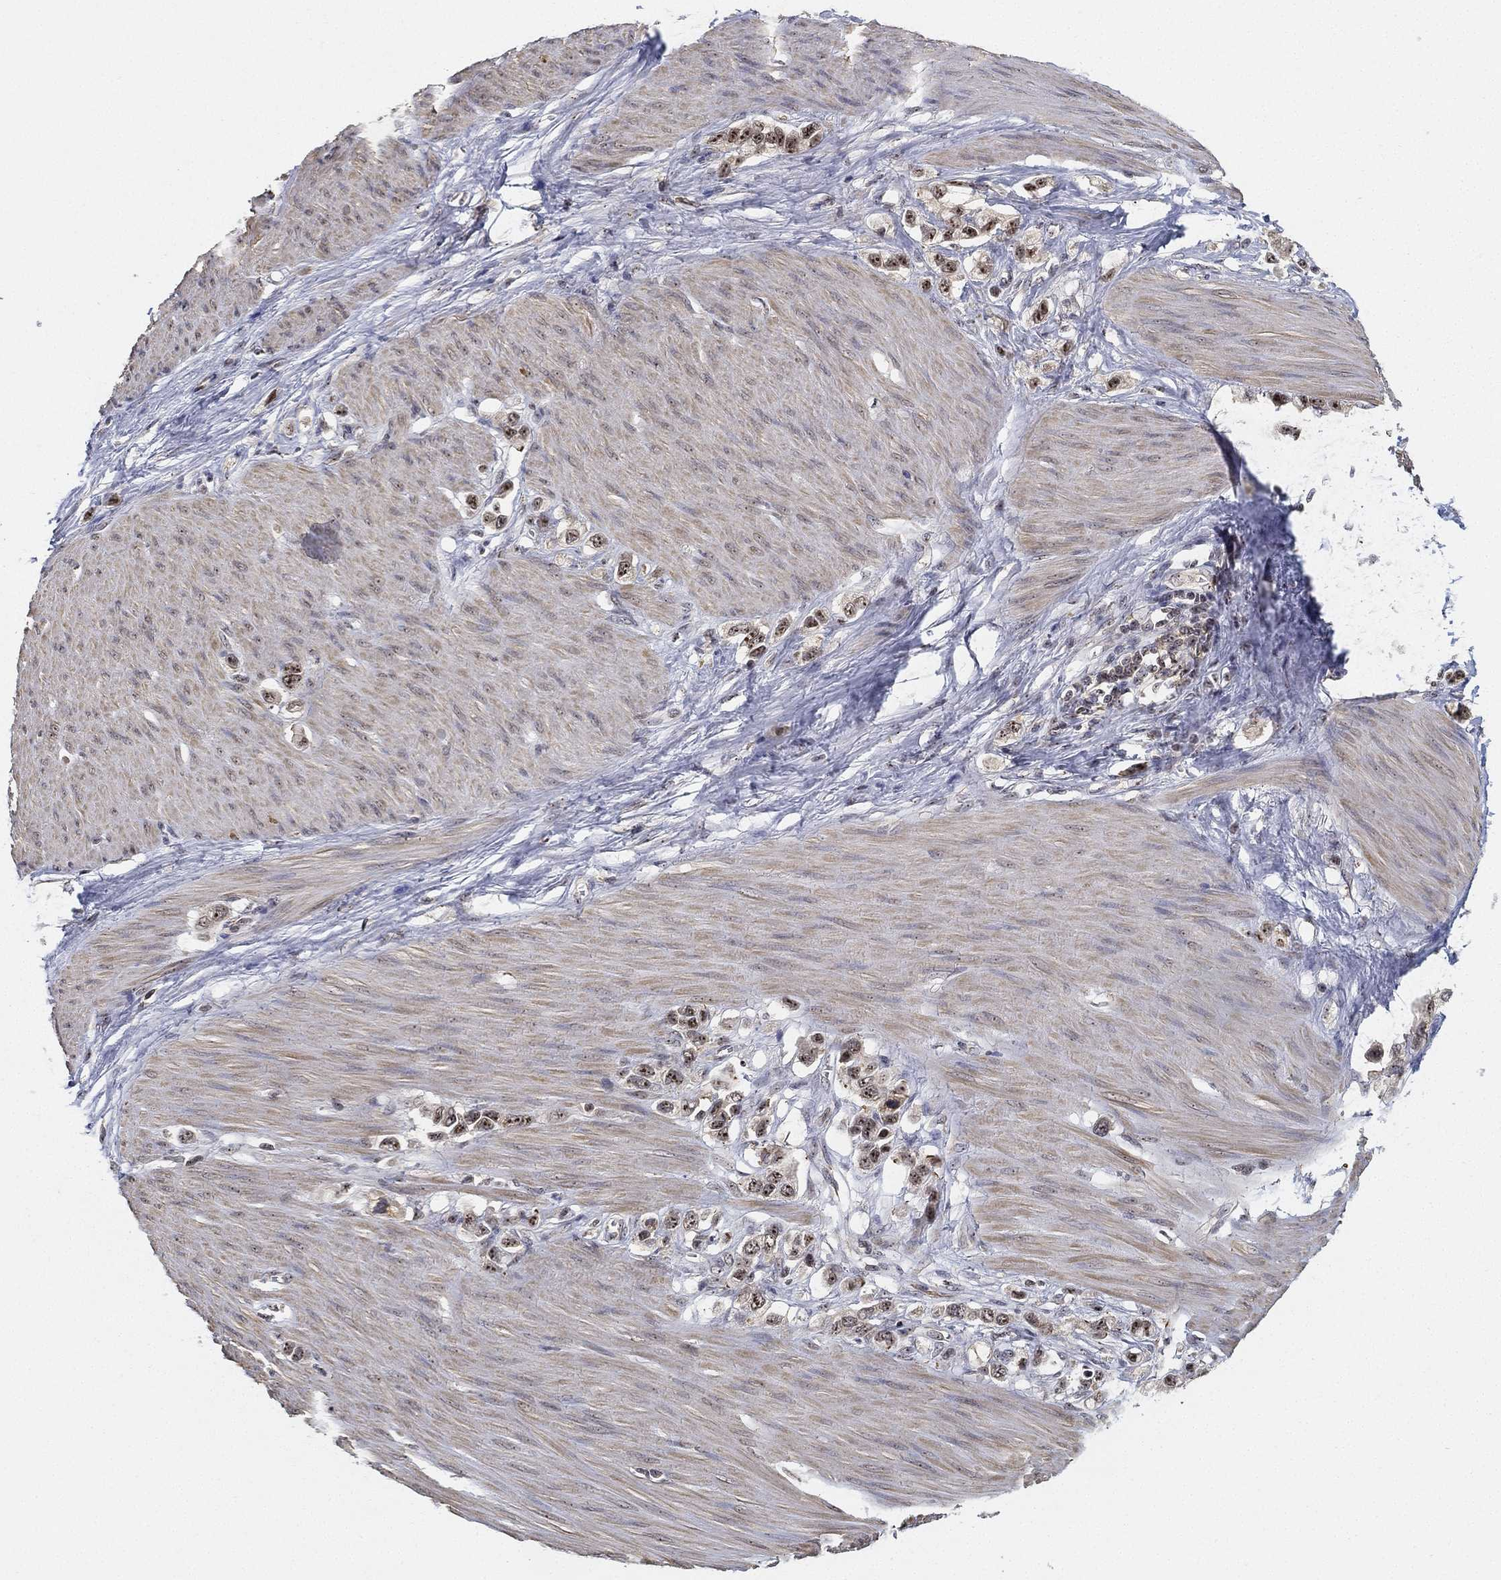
{"staining": {"intensity": "strong", "quantity": ">75%", "location": "nuclear"}, "tissue": "stomach cancer", "cell_type": "Tumor cells", "image_type": "cancer", "snomed": [{"axis": "morphology", "description": "Normal tissue, NOS"}, {"axis": "morphology", "description": "Adenocarcinoma, NOS"}, {"axis": "morphology", "description": "Adenocarcinoma, High grade"}, {"axis": "topography", "description": "Stomach, upper"}, {"axis": "topography", "description": "Stomach"}], "caption": "Protein expression analysis of stomach cancer shows strong nuclear expression in about >75% of tumor cells.", "gene": "PPP1R16B", "patient": {"sex": "female", "age": 65}}